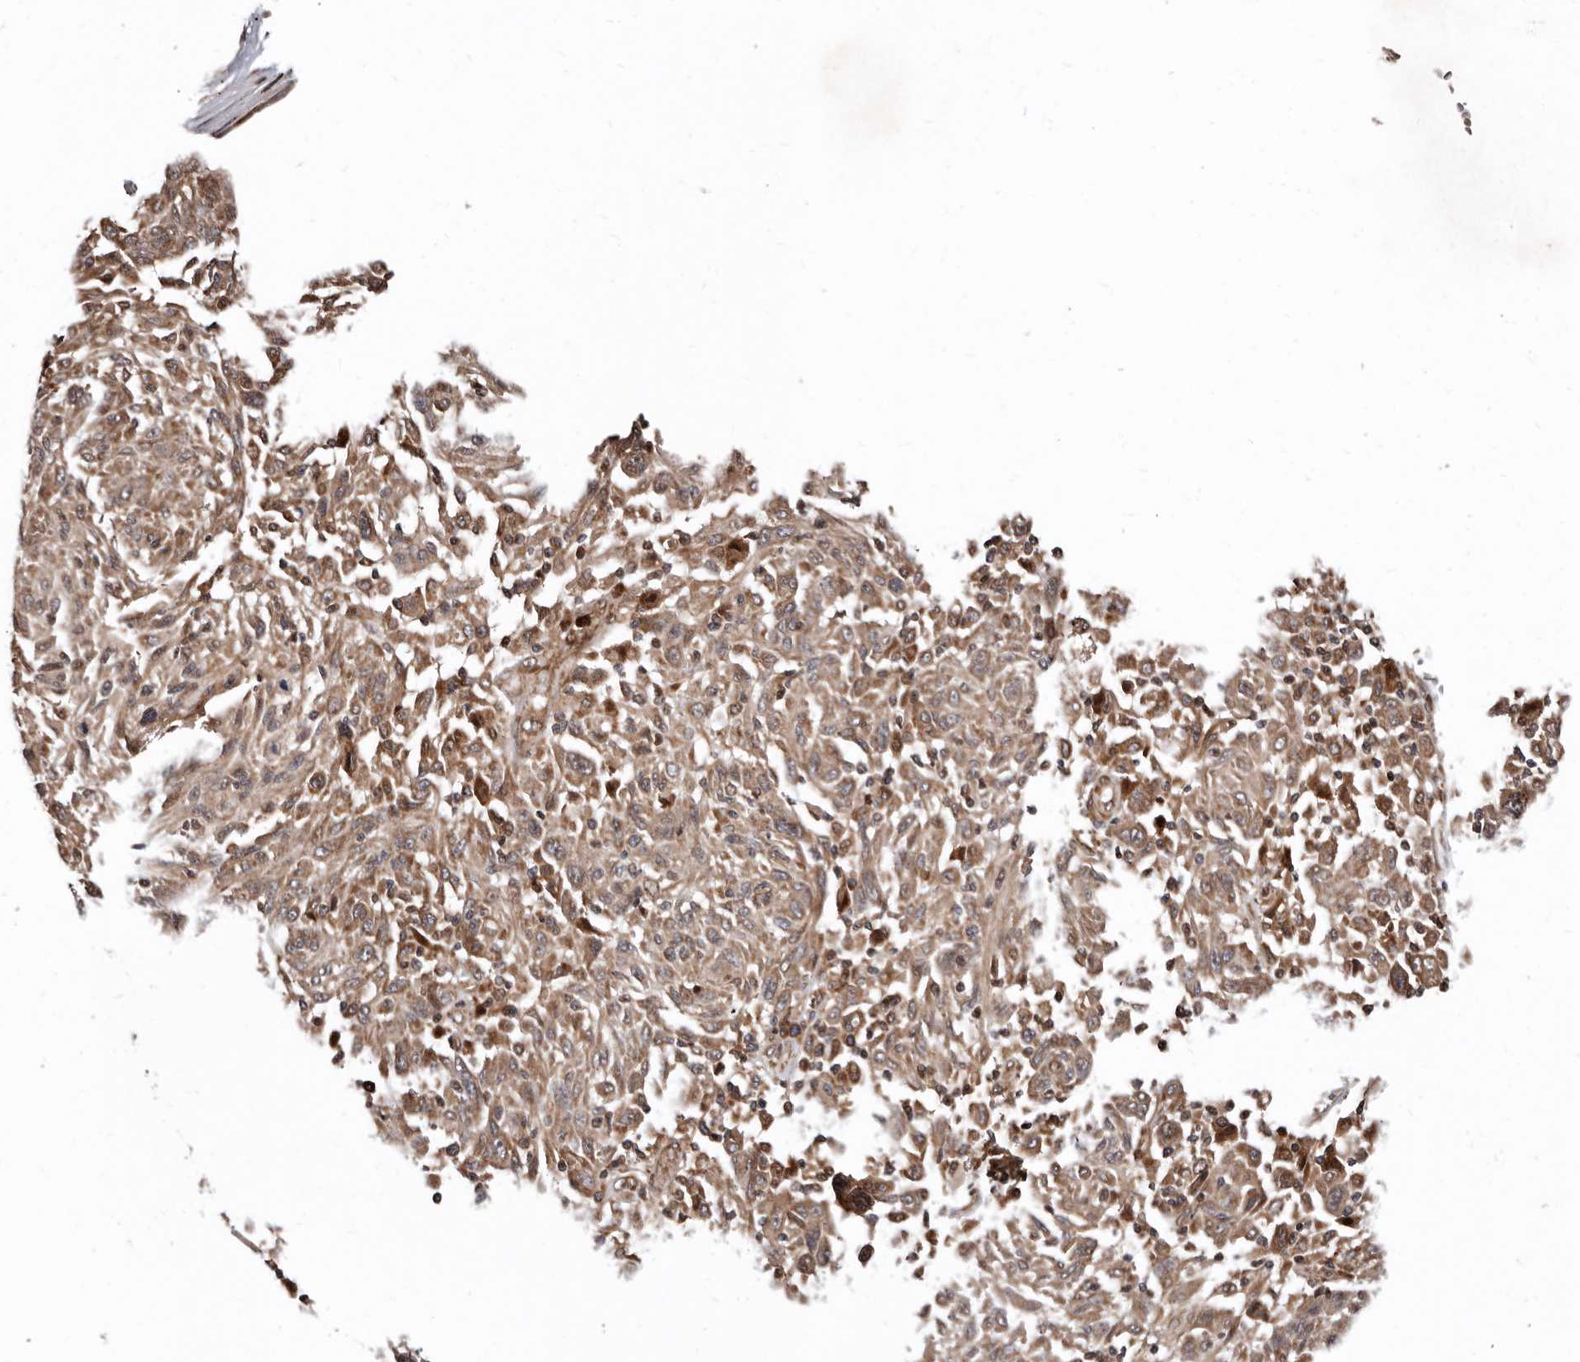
{"staining": {"intensity": "weak", "quantity": ">75%", "location": "cytoplasmic/membranous"}, "tissue": "melanoma", "cell_type": "Tumor cells", "image_type": "cancer", "snomed": [{"axis": "morphology", "description": "Malignant melanoma, NOS"}, {"axis": "topography", "description": "Skin"}], "caption": "This histopathology image demonstrates immunohistochemistry (IHC) staining of human melanoma, with low weak cytoplasmic/membranous staining in approximately >75% of tumor cells.", "gene": "WEE2", "patient": {"sex": "male", "age": 53}}